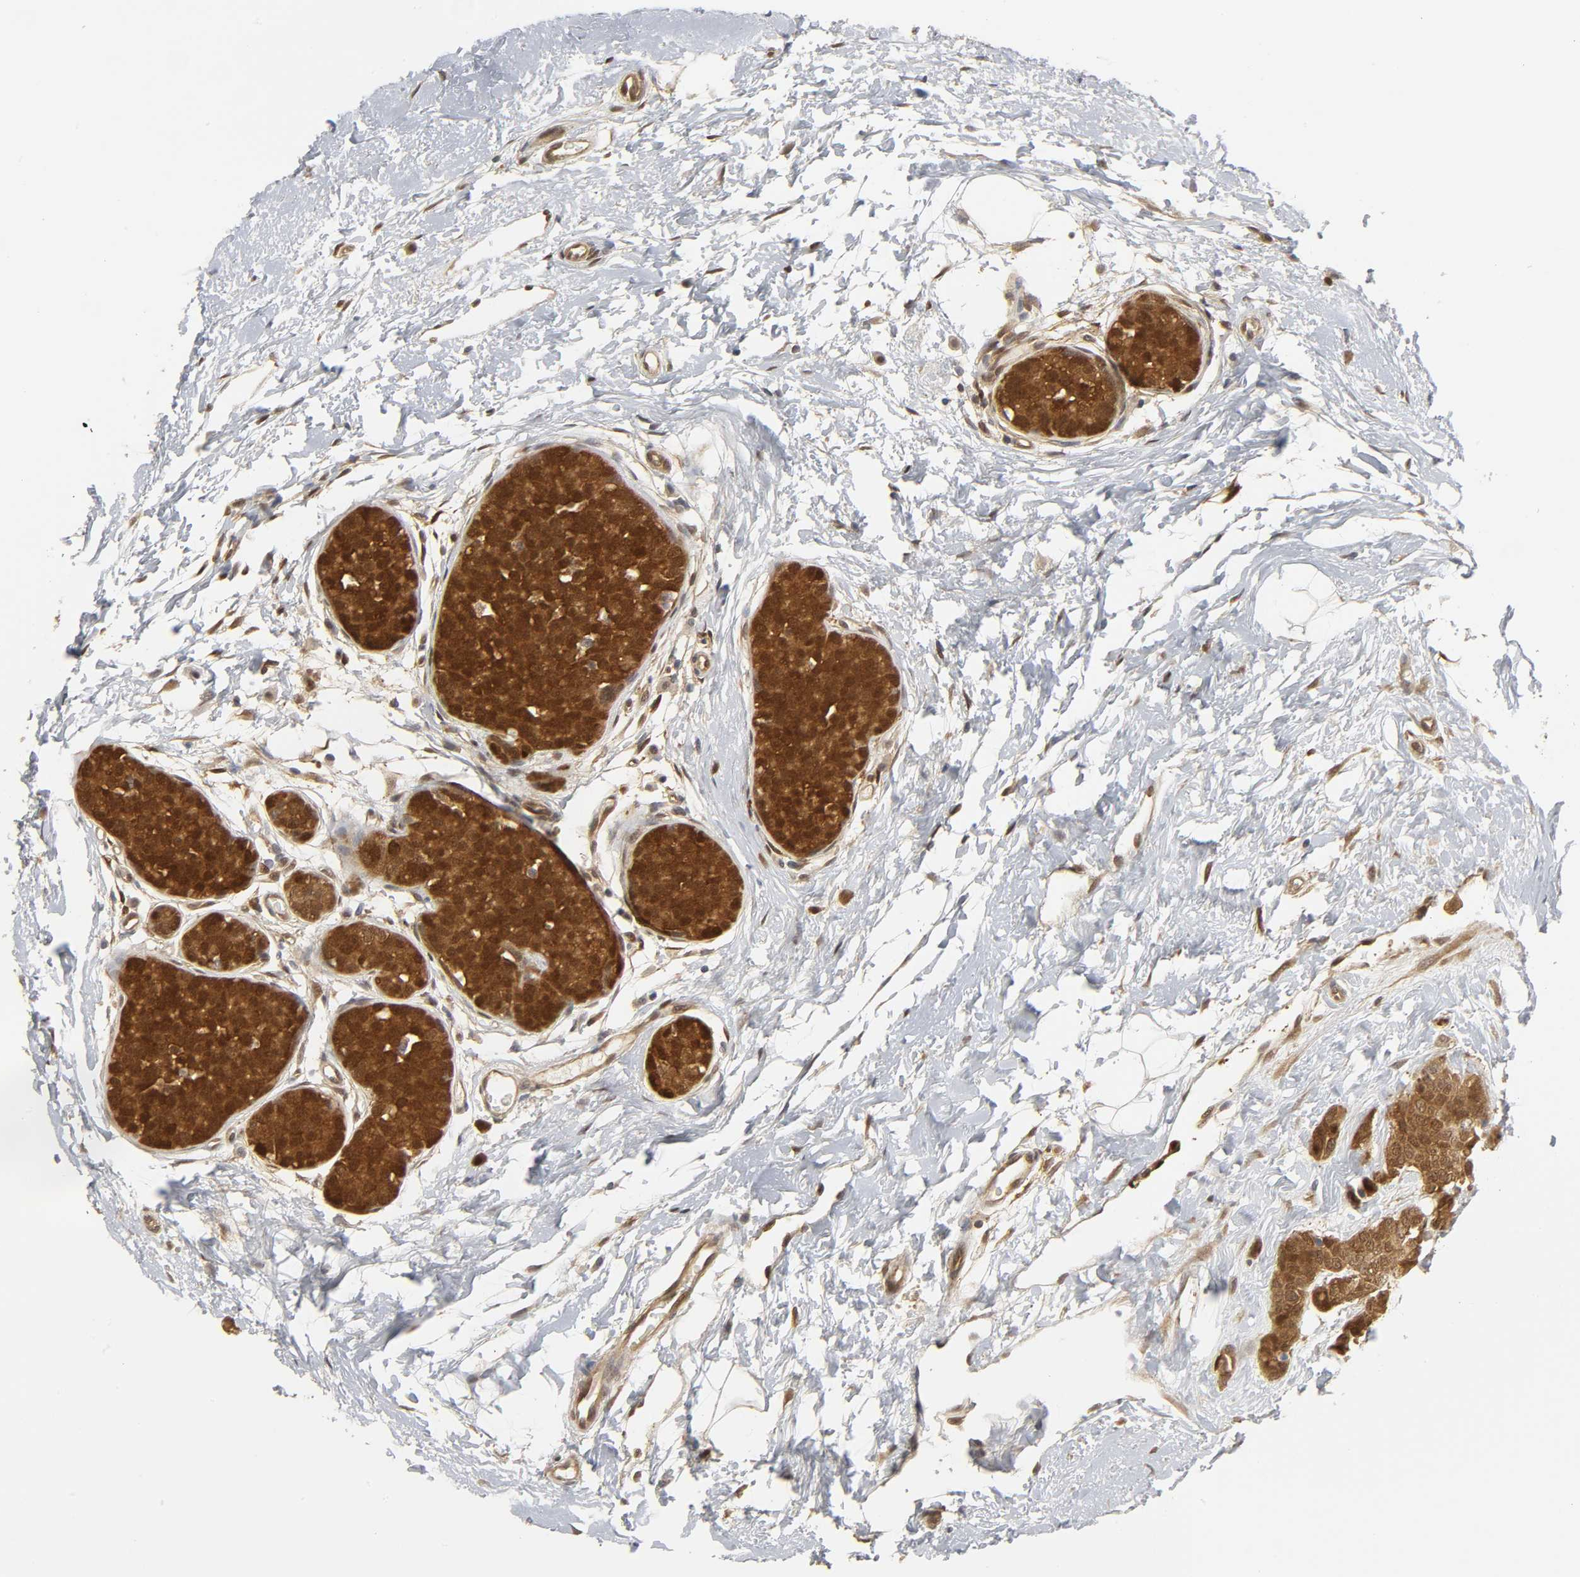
{"staining": {"intensity": "strong", "quantity": ">75%", "location": "cytoplasmic/membranous,nuclear"}, "tissue": "breast cancer", "cell_type": "Tumor cells", "image_type": "cancer", "snomed": [{"axis": "morphology", "description": "Lobular carcinoma, in situ"}, {"axis": "morphology", "description": "Lobular carcinoma"}, {"axis": "topography", "description": "Breast"}], "caption": "Strong cytoplasmic/membranous and nuclear positivity for a protein is present in approximately >75% of tumor cells of lobular carcinoma (breast) using immunohistochemistry (IHC).", "gene": "PARK7", "patient": {"sex": "female", "age": 41}}